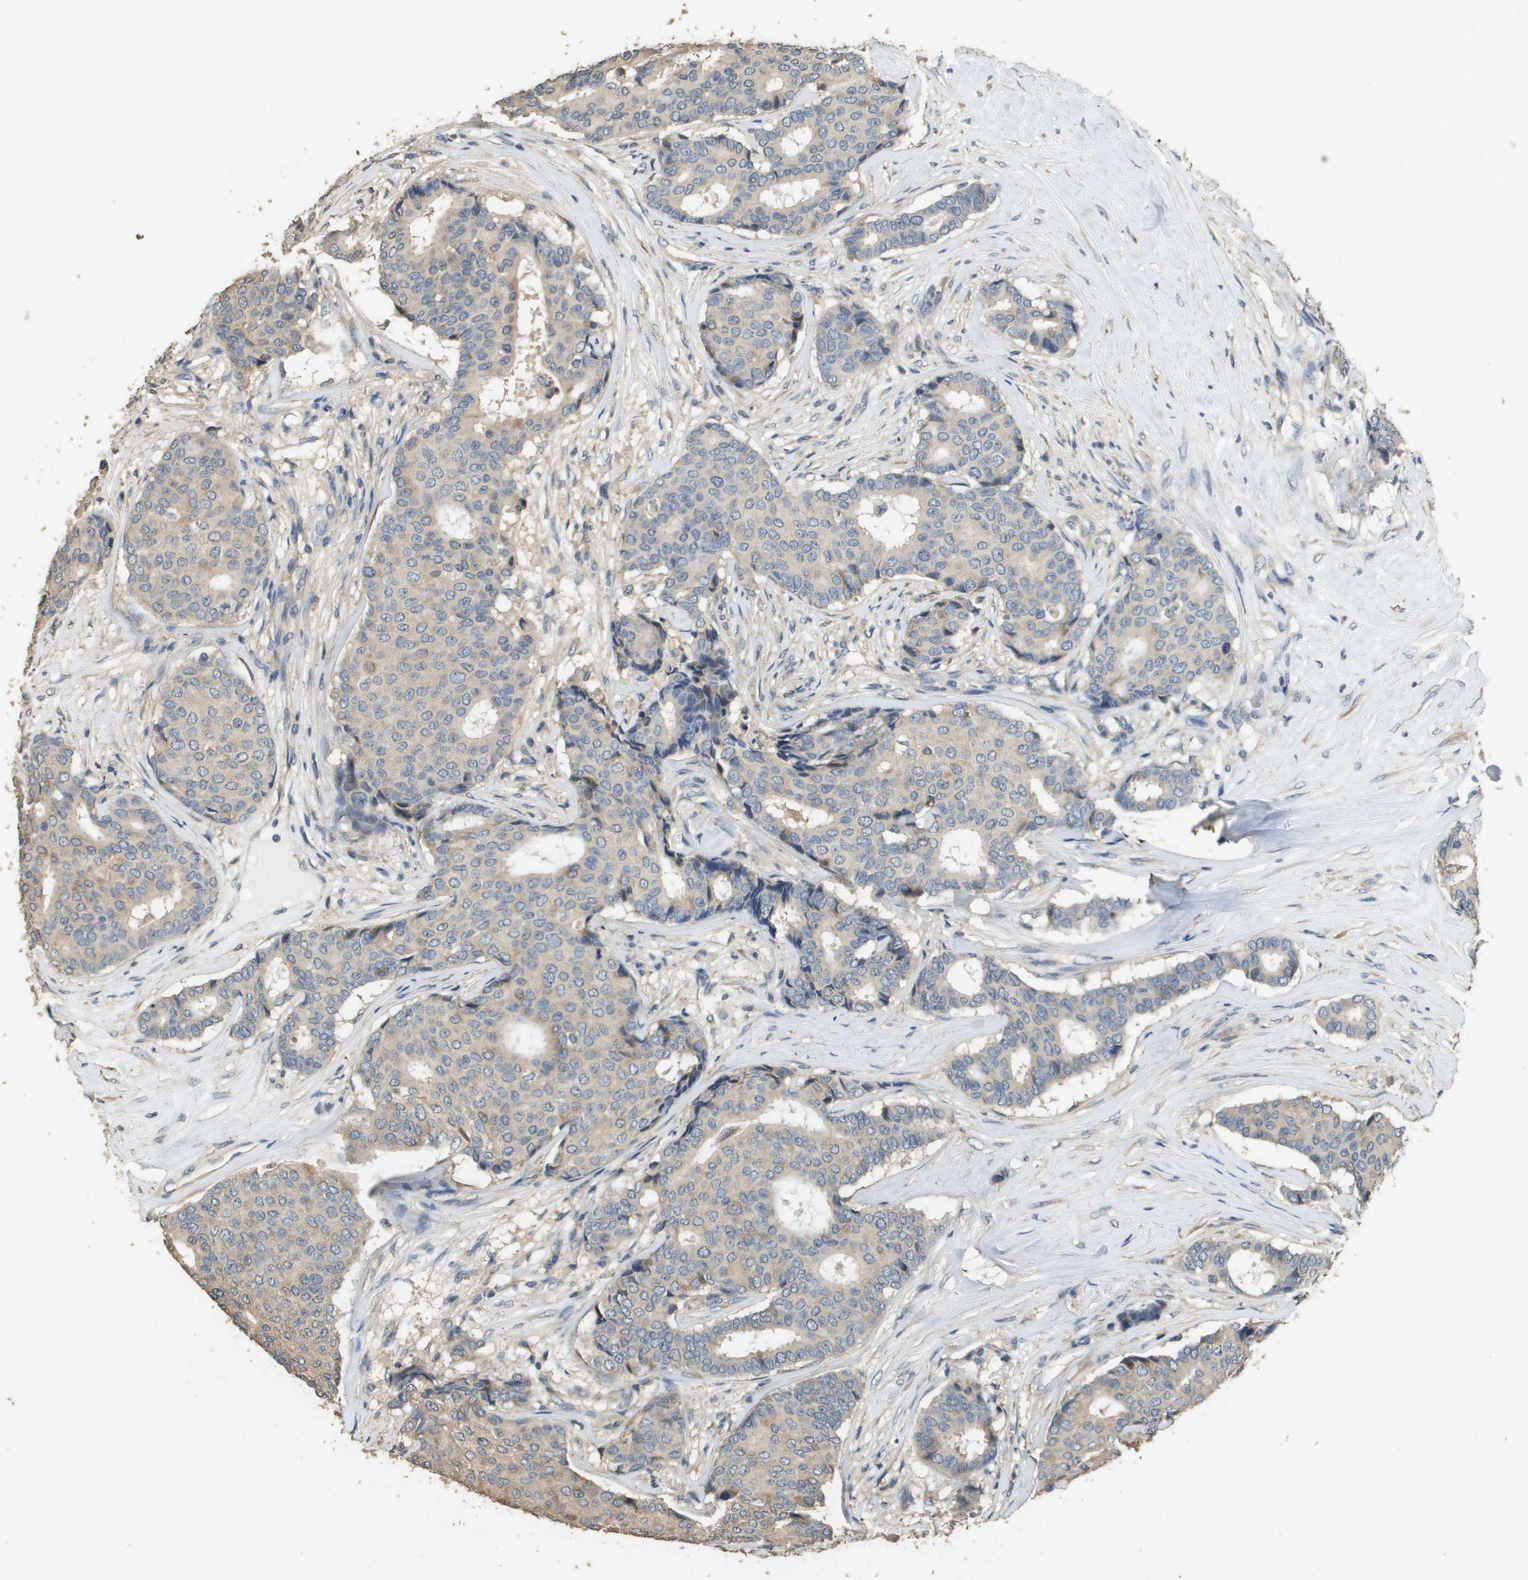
{"staining": {"intensity": "weak", "quantity": ">75%", "location": "cytoplasmic/membranous"}, "tissue": "breast cancer", "cell_type": "Tumor cells", "image_type": "cancer", "snomed": [{"axis": "morphology", "description": "Duct carcinoma"}, {"axis": "topography", "description": "Breast"}], "caption": "Breast cancer stained with immunohistochemistry (IHC) displays weak cytoplasmic/membranous positivity in about >75% of tumor cells. Nuclei are stained in blue.", "gene": "RAB6B", "patient": {"sex": "female", "age": 75}}